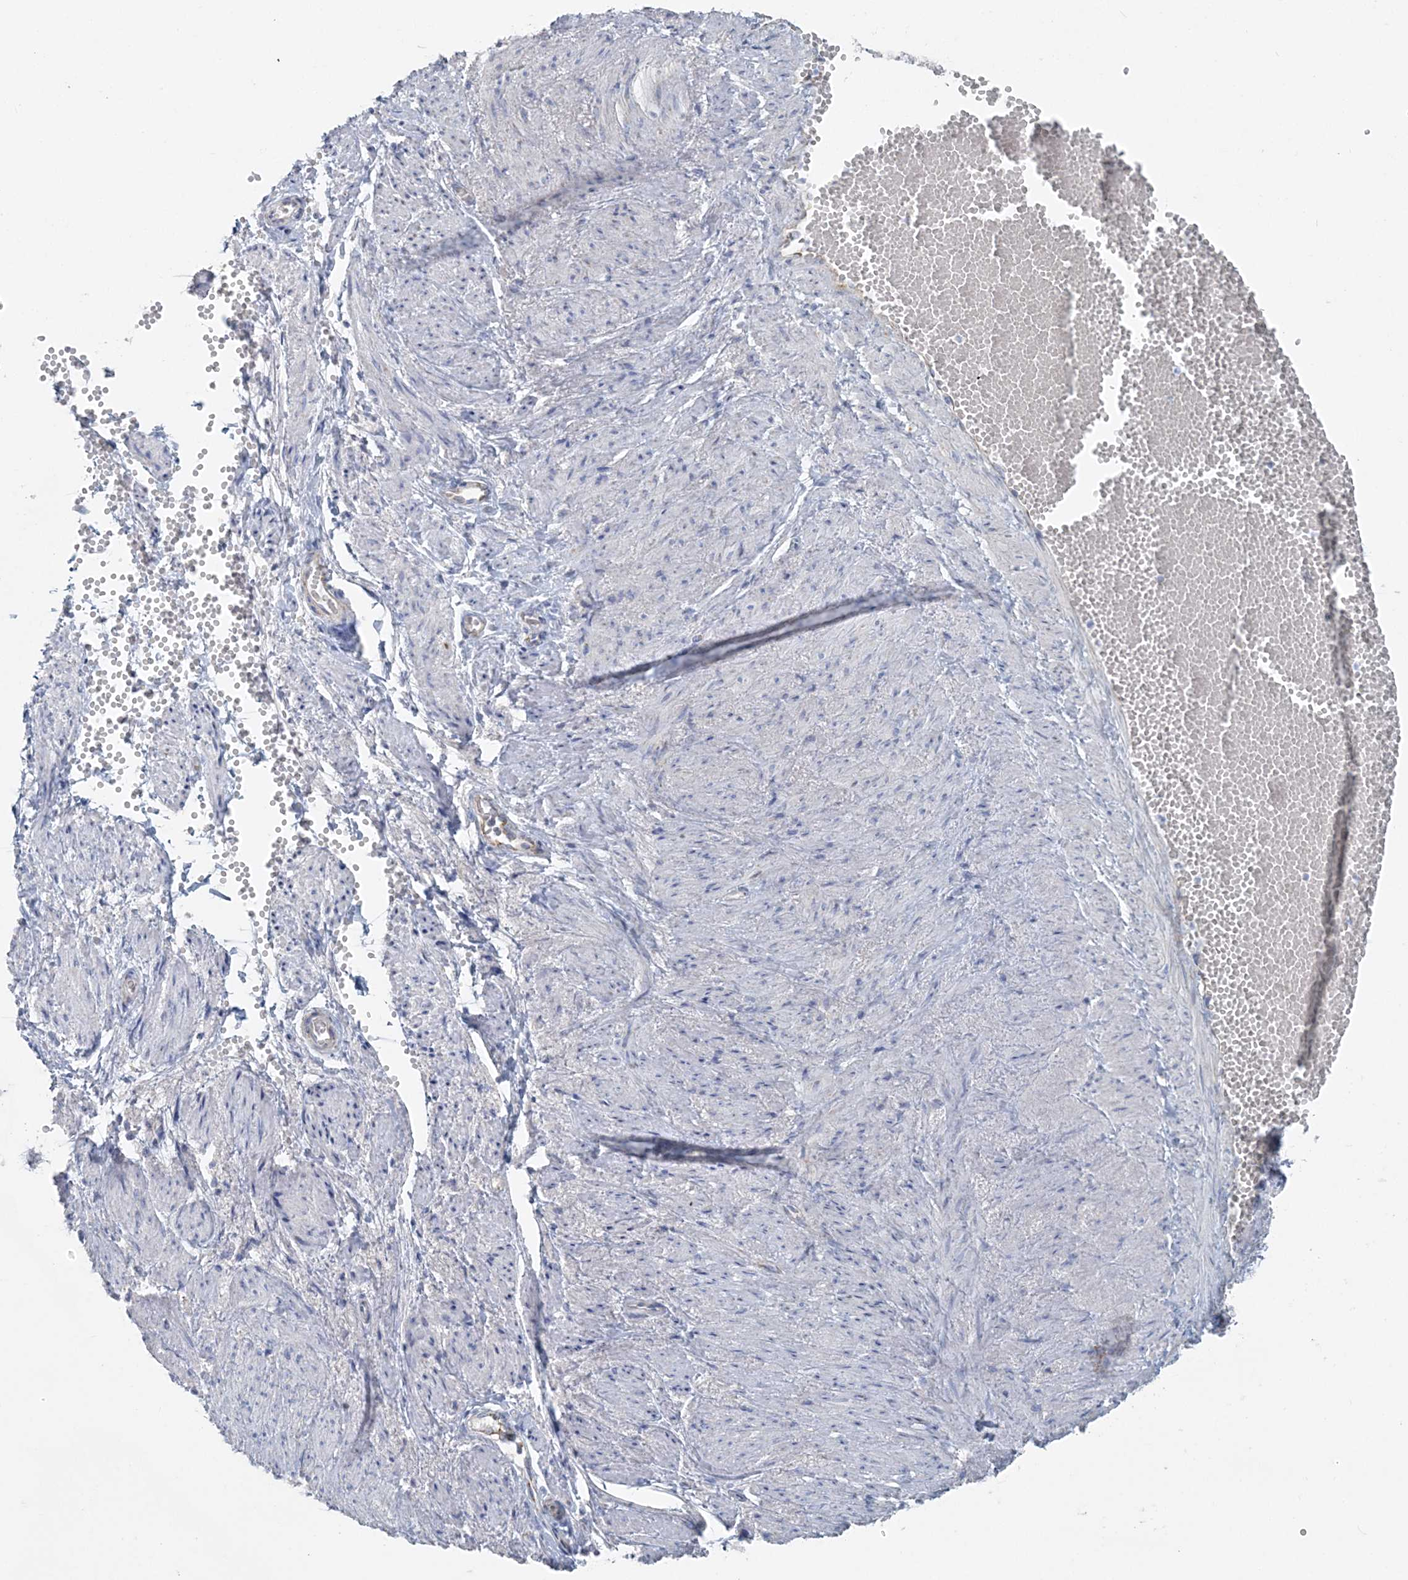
{"staining": {"intensity": "negative", "quantity": "none", "location": "none"}, "tissue": "soft tissue", "cell_type": "Fibroblasts", "image_type": "normal", "snomed": [{"axis": "morphology", "description": "Normal tissue, NOS"}, {"axis": "topography", "description": "Smooth muscle"}, {"axis": "topography", "description": "Peripheral nerve tissue"}], "caption": "Fibroblasts are negative for brown protein staining in benign soft tissue. (DAB immunohistochemistry visualized using brightfield microscopy, high magnification).", "gene": "PCCB", "patient": {"sex": "female", "age": 39}}